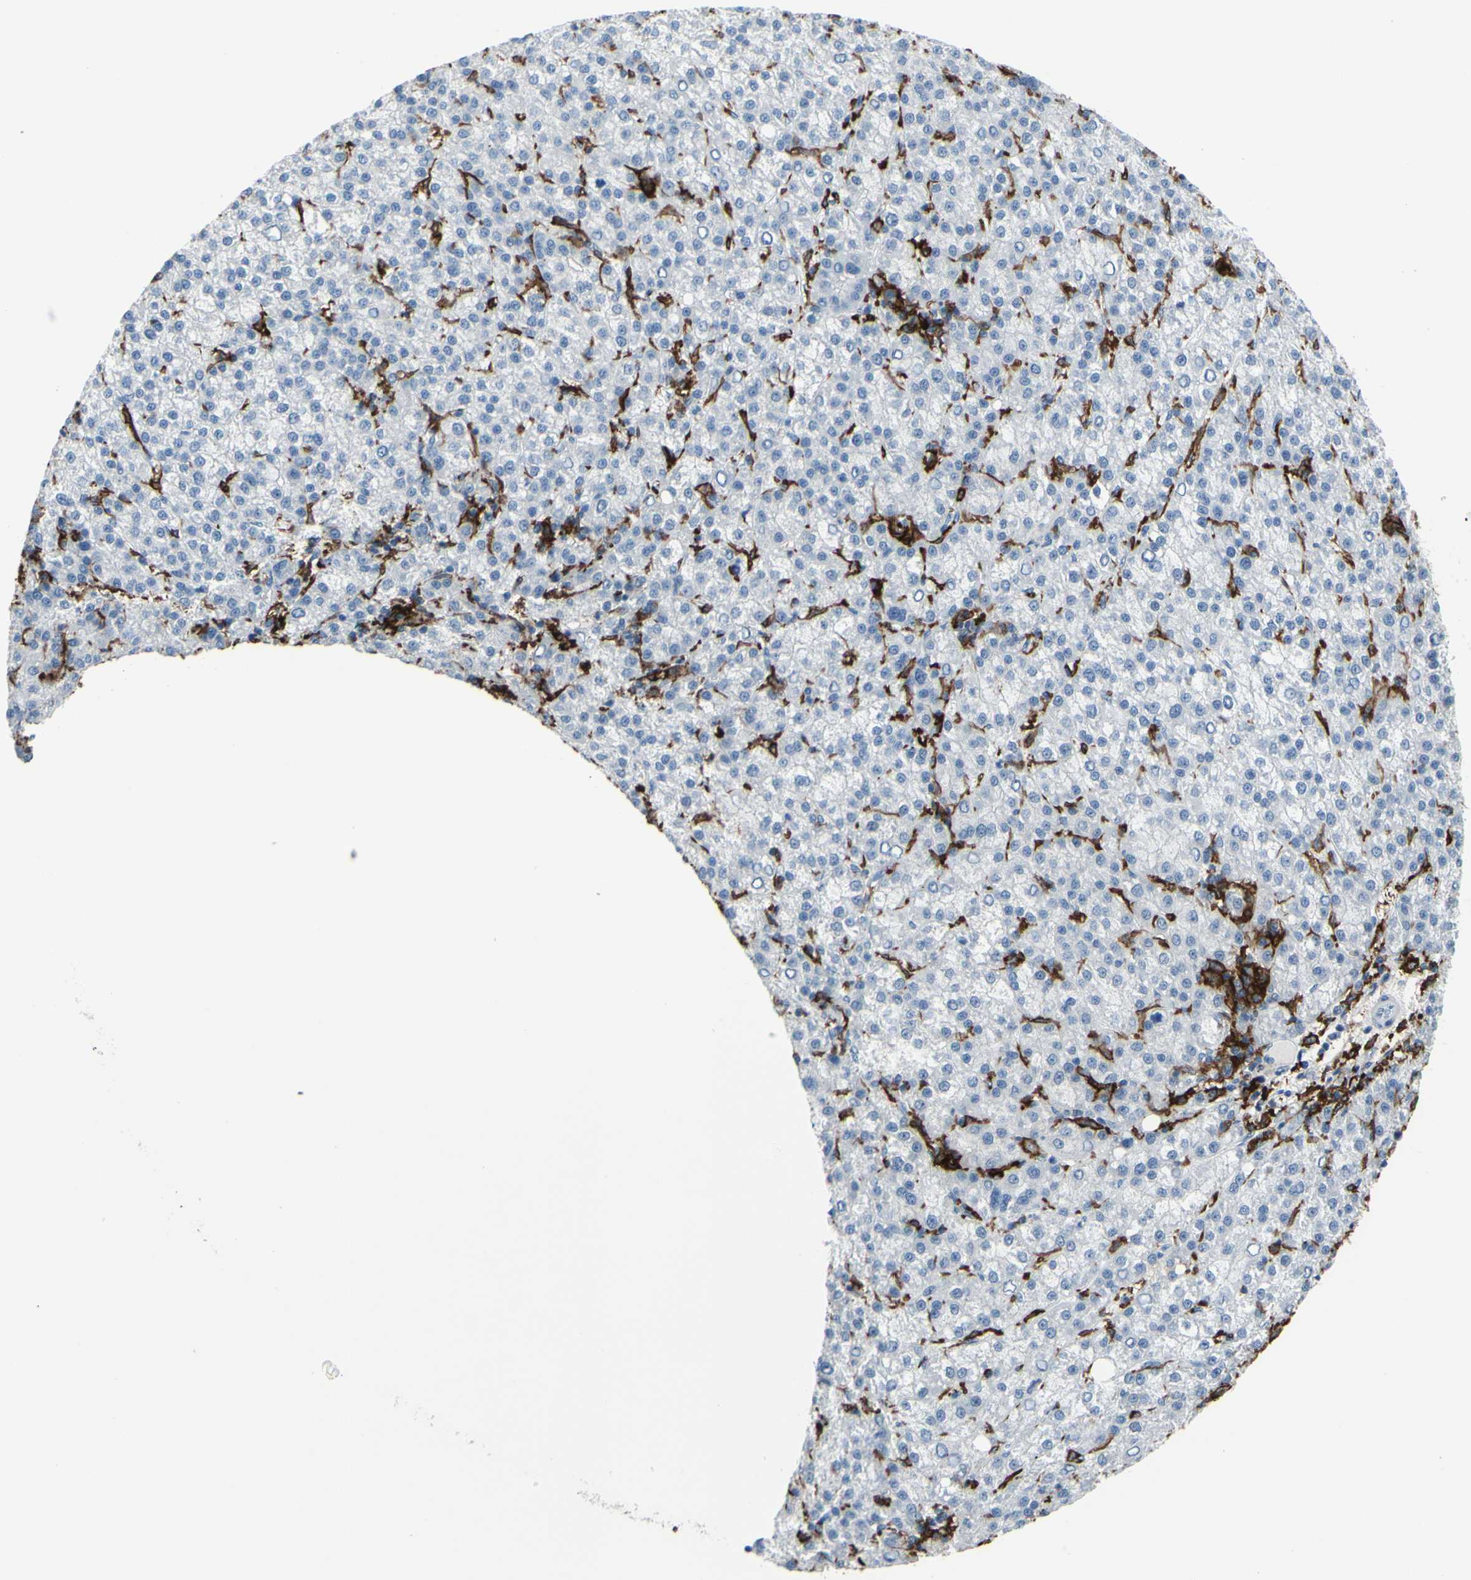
{"staining": {"intensity": "negative", "quantity": "none", "location": "none"}, "tissue": "liver cancer", "cell_type": "Tumor cells", "image_type": "cancer", "snomed": [{"axis": "morphology", "description": "Carcinoma, Hepatocellular, NOS"}, {"axis": "topography", "description": "Liver"}], "caption": "Immunohistochemistry of liver cancer (hepatocellular carcinoma) displays no expression in tumor cells. Brightfield microscopy of IHC stained with DAB (3,3'-diaminobenzidine) (brown) and hematoxylin (blue), captured at high magnification.", "gene": "FCGR2A", "patient": {"sex": "female", "age": 58}}